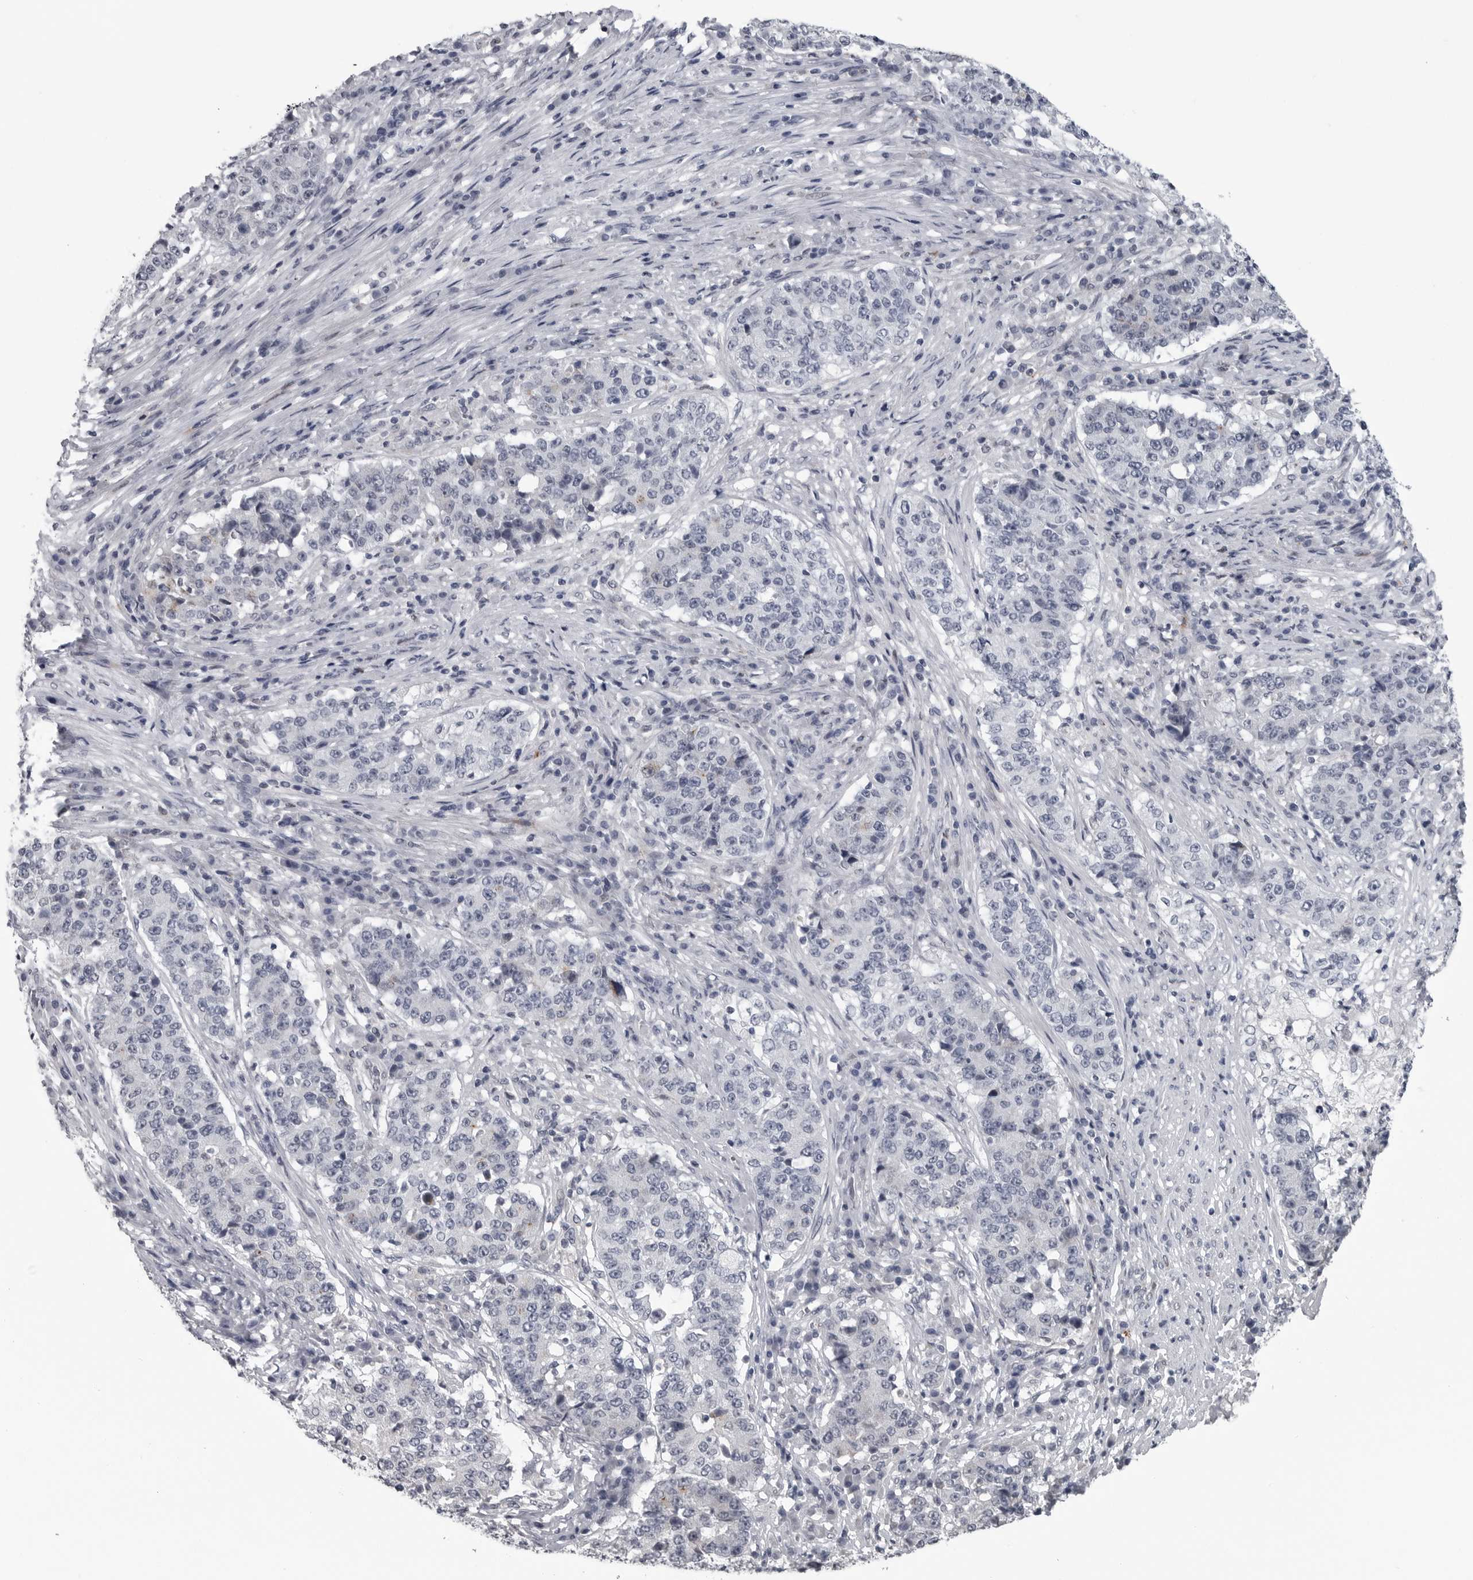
{"staining": {"intensity": "negative", "quantity": "none", "location": "none"}, "tissue": "stomach cancer", "cell_type": "Tumor cells", "image_type": "cancer", "snomed": [{"axis": "morphology", "description": "Adenocarcinoma, NOS"}, {"axis": "topography", "description": "Stomach"}], "caption": "Immunohistochemistry (IHC) of human stomach cancer demonstrates no positivity in tumor cells.", "gene": "LYSMD1", "patient": {"sex": "male", "age": 59}}